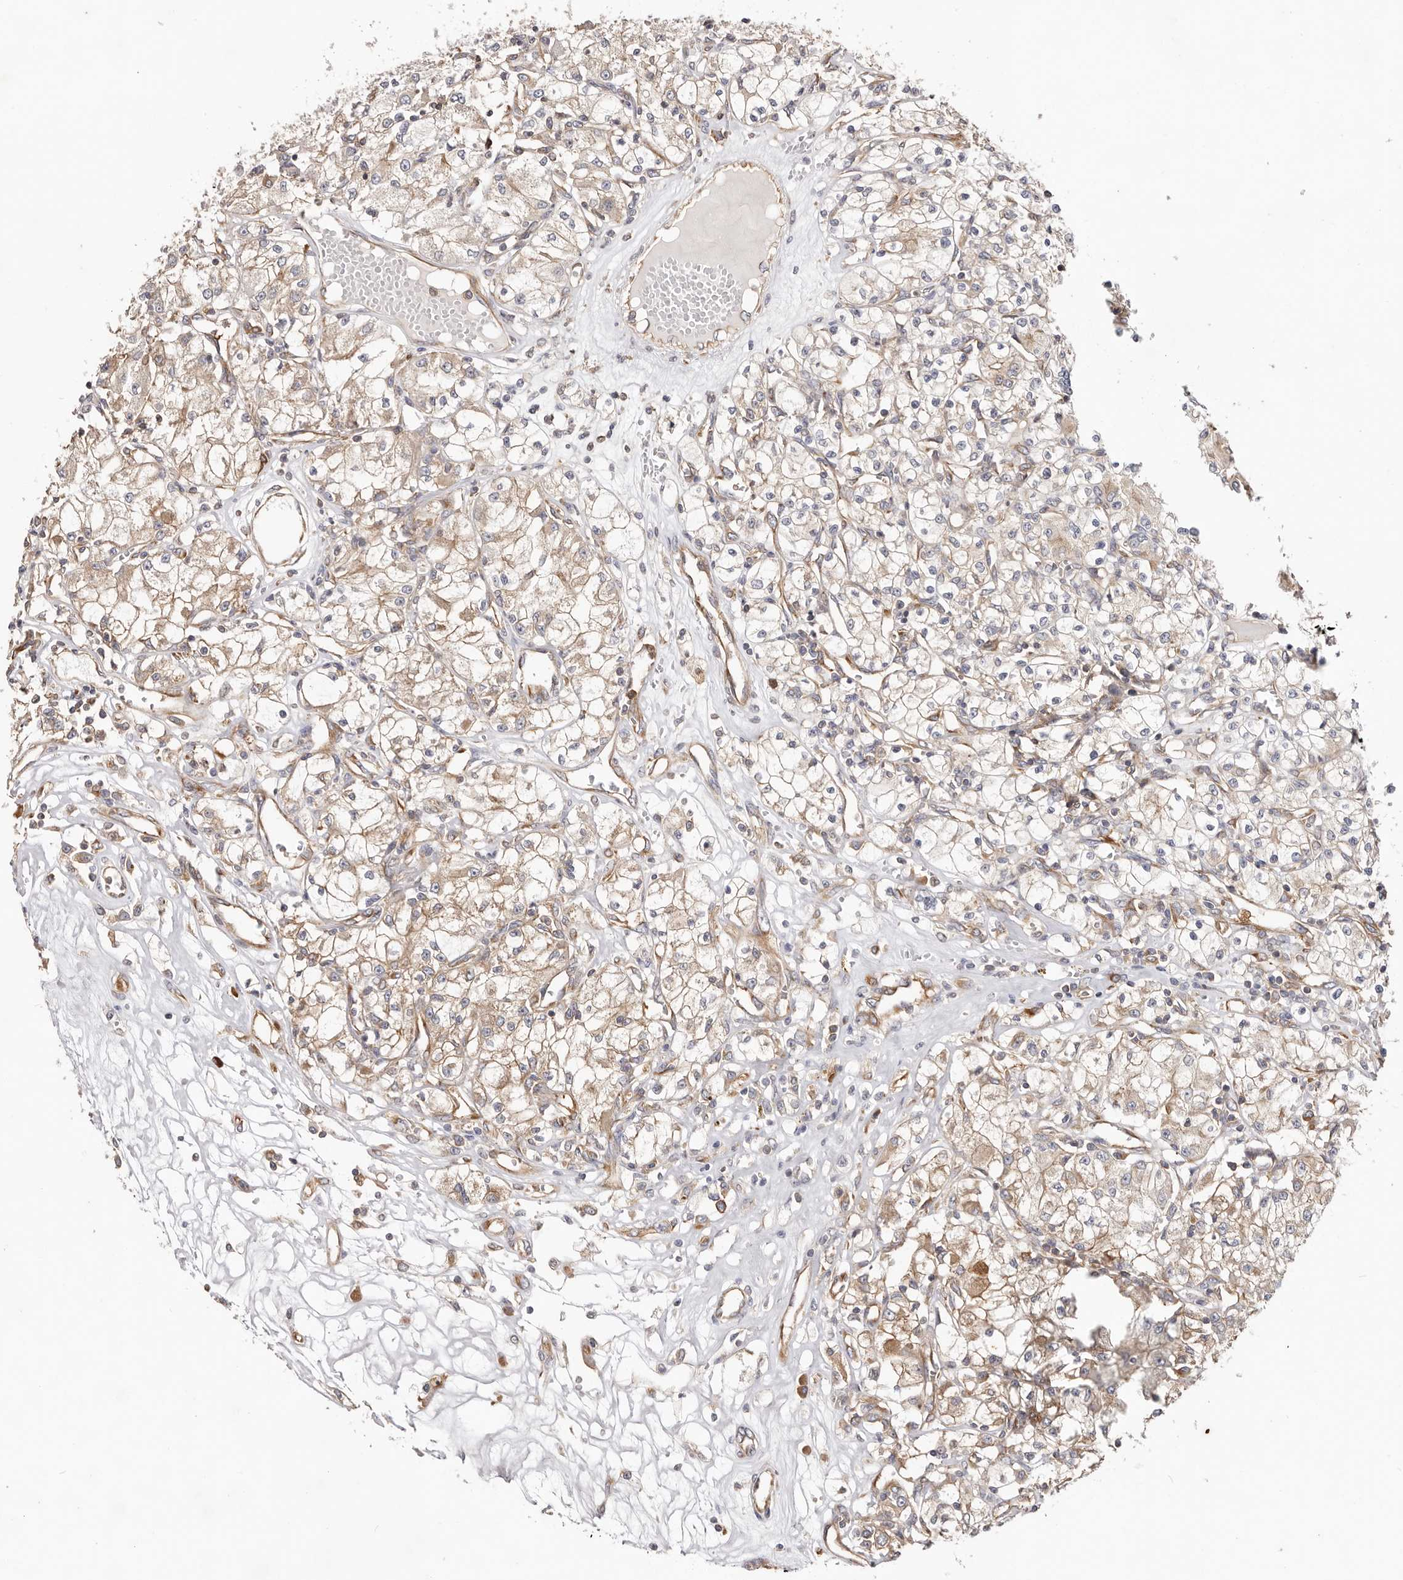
{"staining": {"intensity": "moderate", "quantity": ">75%", "location": "cytoplasmic/membranous"}, "tissue": "renal cancer", "cell_type": "Tumor cells", "image_type": "cancer", "snomed": [{"axis": "morphology", "description": "Adenocarcinoma, NOS"}, {"axis": "topography", "description": "Kidney"}], "caption": "The immunohistochemical stain shows moderate cytoplasmic/membranous staining in tumor cells of adenocarcinoma (renal) tissue. (brown staining indicates protein expression, while blue staining denotes nuclei).", "gene": "EPRS1", "patient": {"sex": "female", "age": 59}}